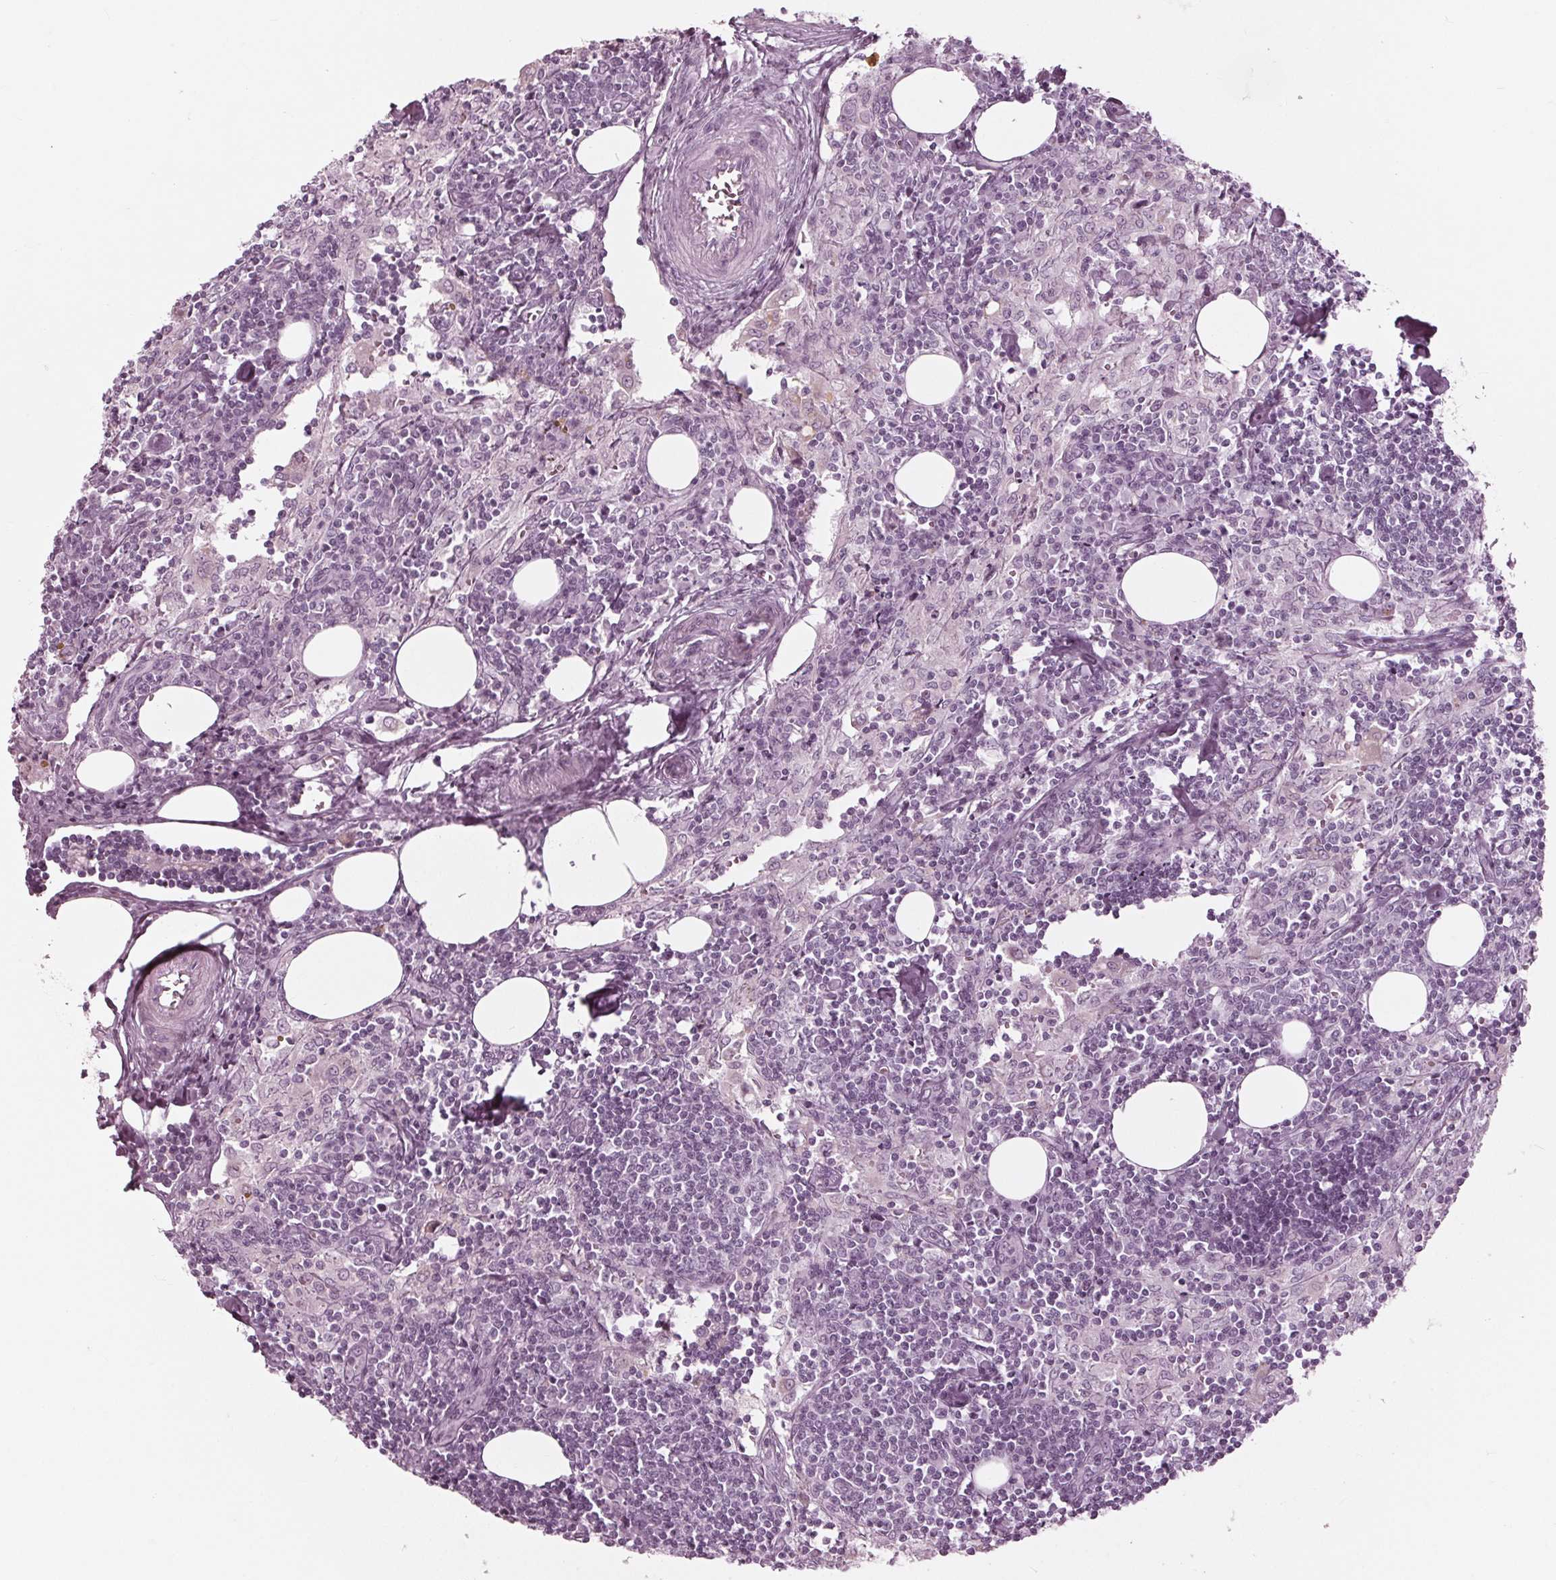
{"staining": {"intensity": "negative", "quantity": "none", "location": "none"}, "tissue": "lymph node", "cell_type": "Germinal center cells", "image_type": "normal", "snomed": [{"axis": "morphology", "description": "Normal tissue, NOS"}, {"axis": "topography", "description": "Lymph node"}], "caption": "Lymph node was stained to show a protein in brown. There is no significant expression in germinal center cells. (Brightfield microscopy of DAB immunohistochemistry (IHC) at high magnification).", "gene": "KRT28", "patient": {"sex": "male", "age": 55}}